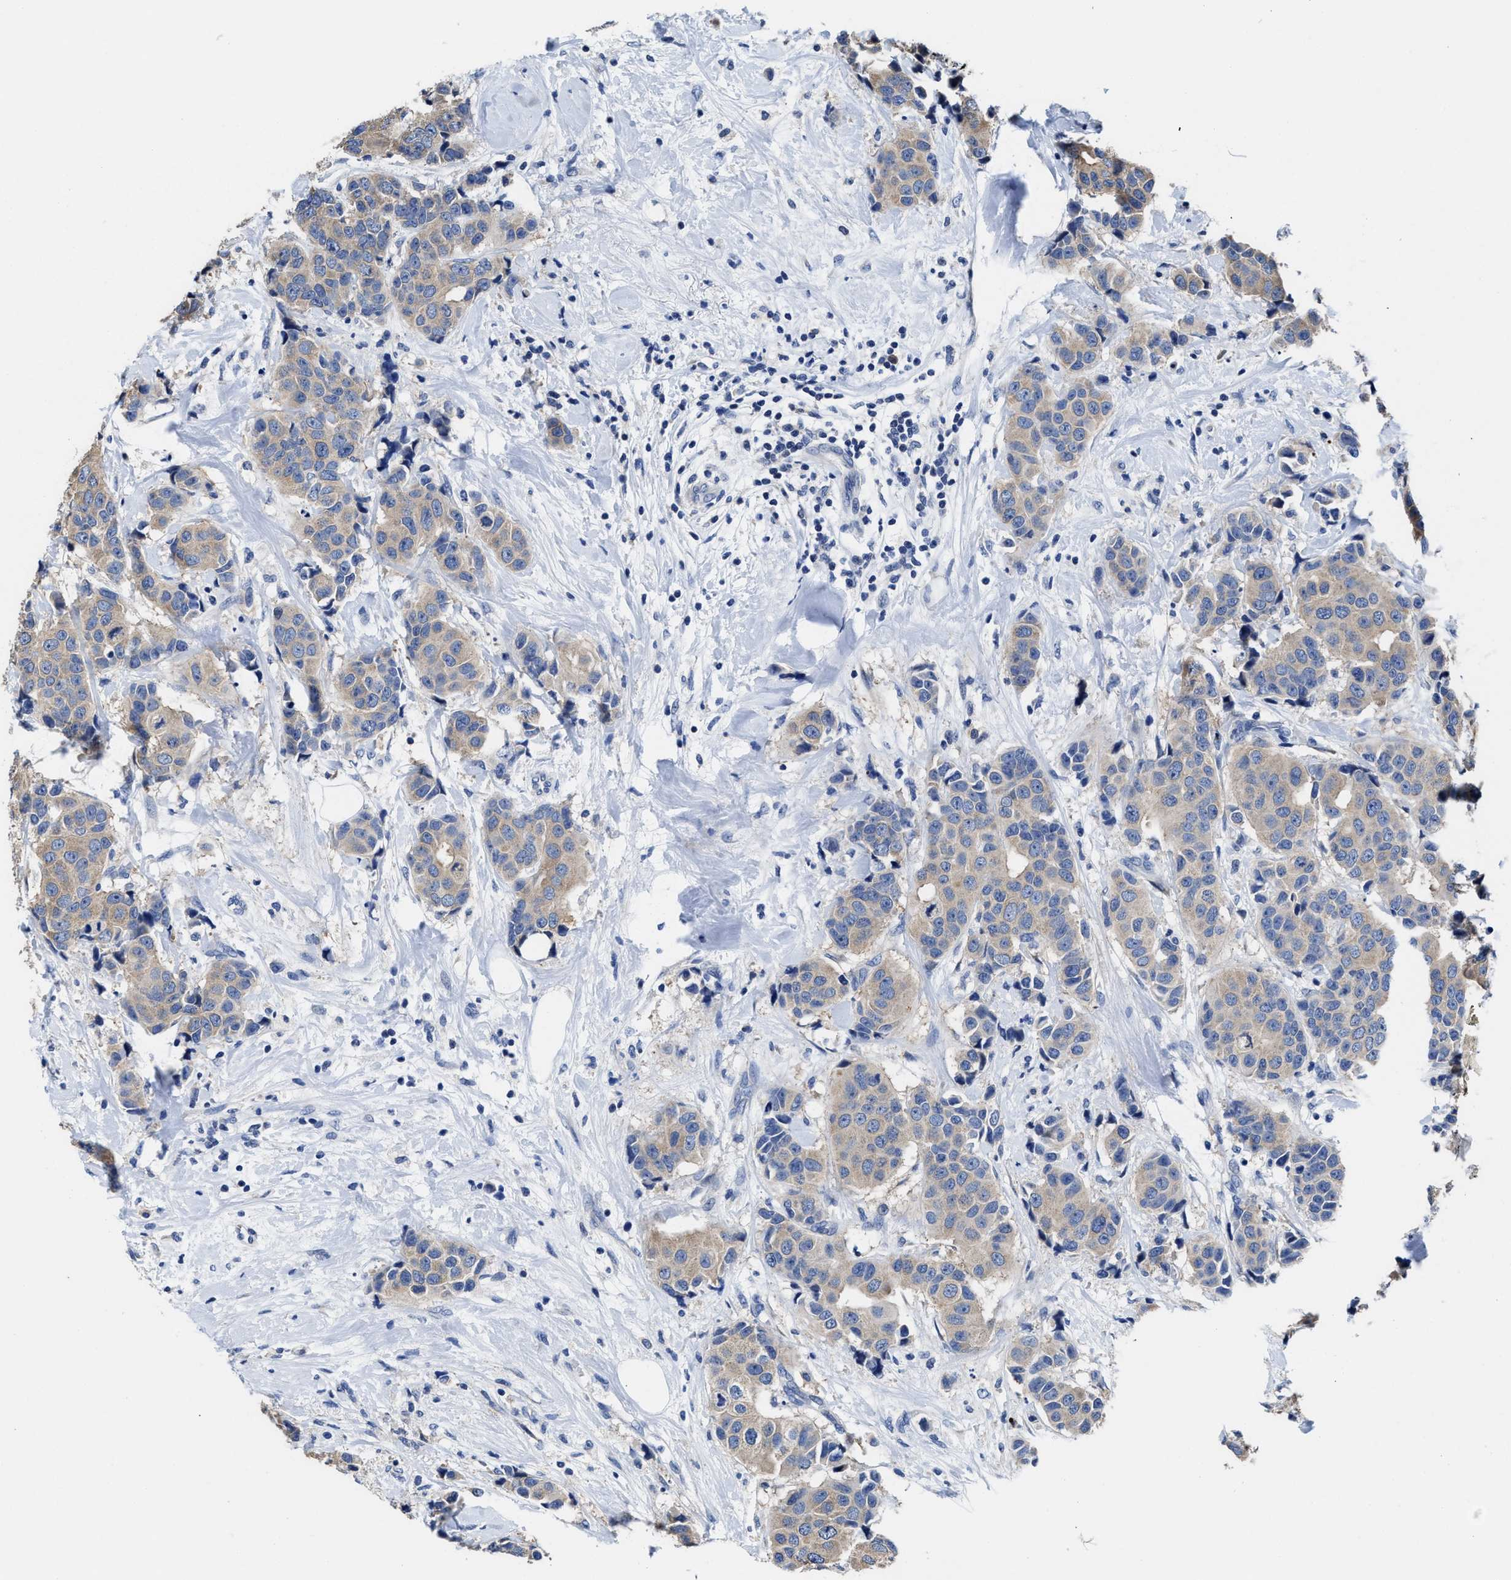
{"staining": {"intensity": "weak", "quantity": ">75%", "location": "cytoplasmic/membranous"}, "tissue": "breast cancer", "cell_type": "Tumor cells", "image_type": "cancer", "snomed": [{"axis": "morphology", "description": "Normal tissue, NOS"}, {"axis": "morphology", "description": "Duct carcinoma"}, {"axis": "topography", "description": "Breast"}], "caption": "There is low levels of weak cytoplasmic/membranous staining in tumor cells of breast infiltrating ductal carcinoma, as demonstrated by immunohistochemical staining (brown color).", "gene": "HOOK1", "patient": {"sex": "female", "age": 39}}